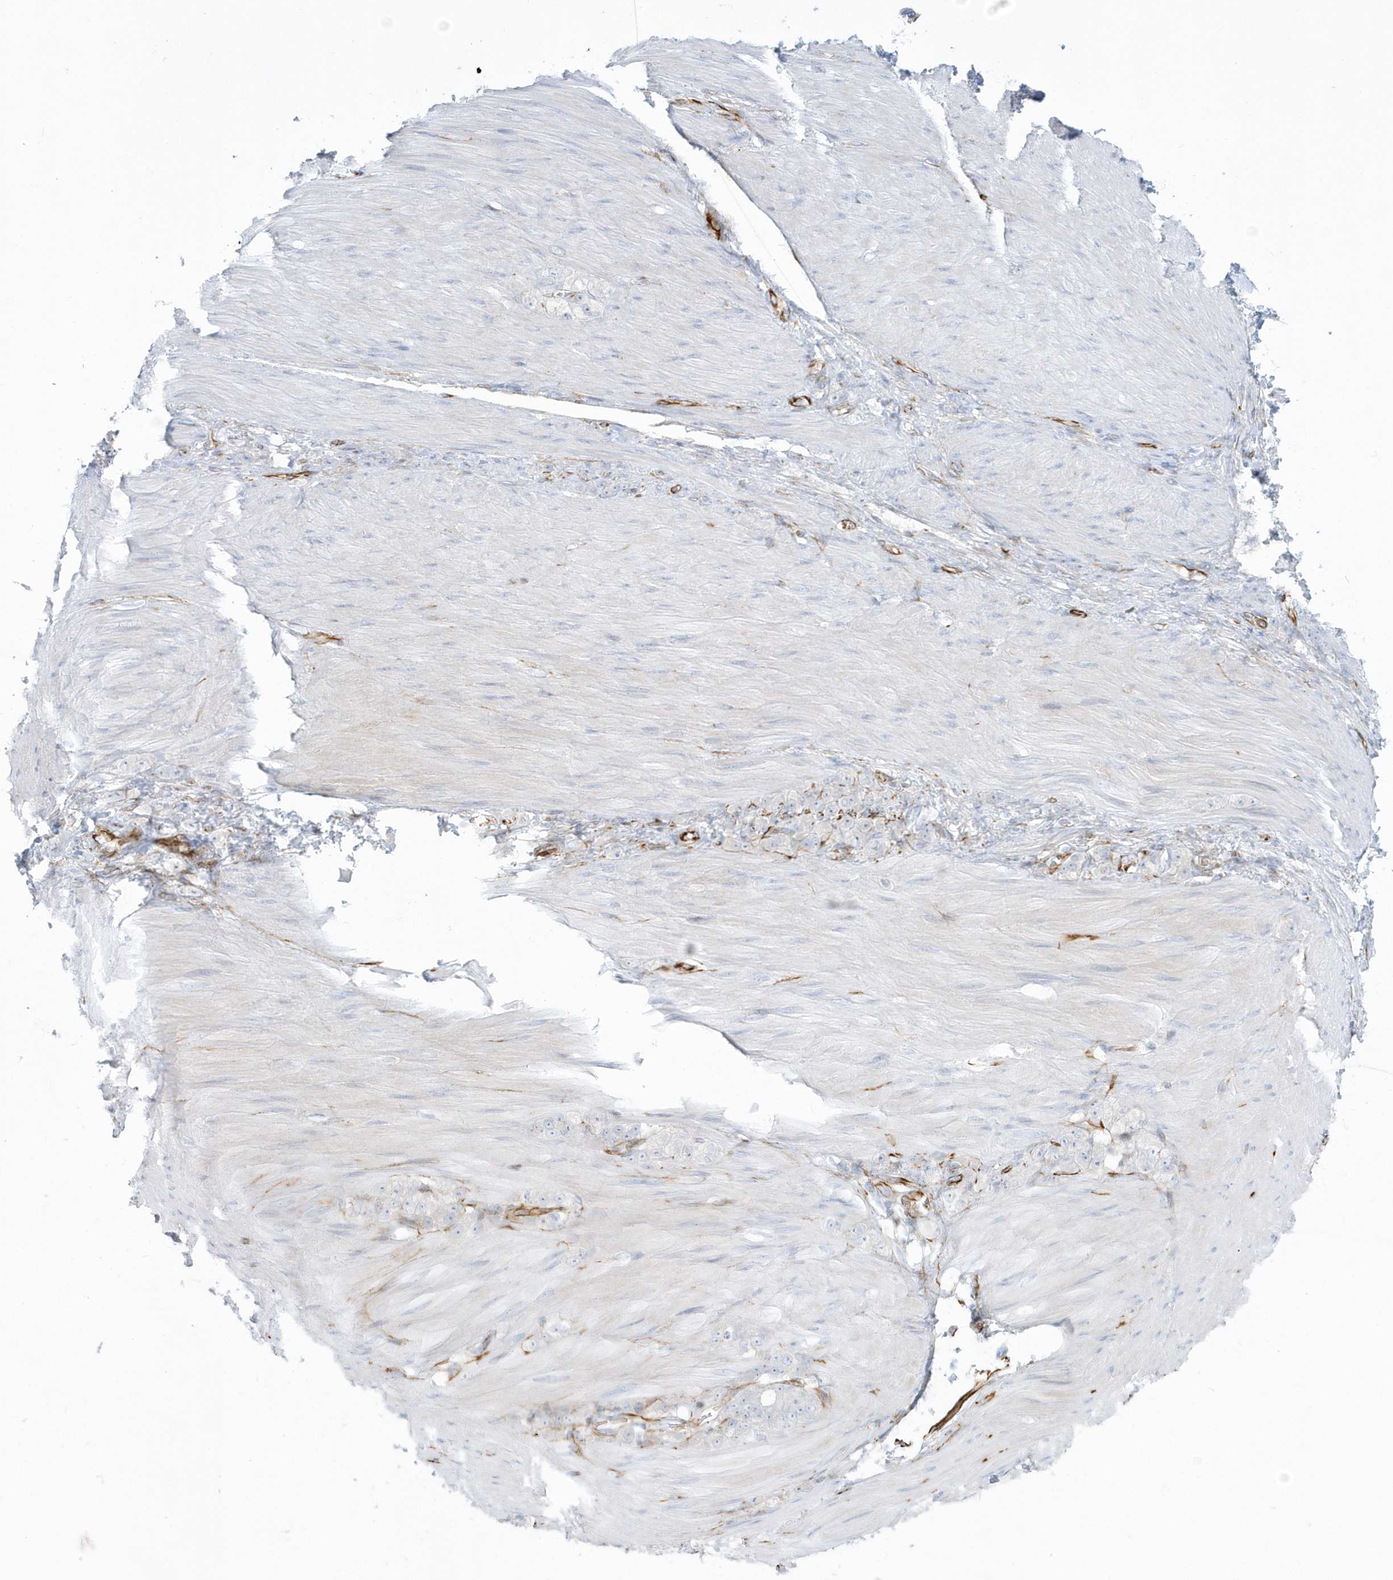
{"staining": {"intensity": "negative", "quantity": "none", "location": "none"}, "tissue": "stomach cancer", "cell_type": "Tumor cells", "image_type": "cancer", "snomed": [{"axis": "morphology", "description": "Normal tissue, NOS"}, {"axis": "morphology", "description": "Adenocarcinoma, NOS"}, {"axis": "topography", "description": "Stomach"}], "caption": "Immunohistochemical staining of human adenocarcinoma (stomach) displays no significant expression in tumor cells. (Stains: DAB (3,3'-diaminobenzidine) immunohistochemistry with hematoxylin counter stain, Microscopy: brightfield microscopy at high magnification).", "gene": "PPIL6", "patient": {"sex": "male", "age": 82}}